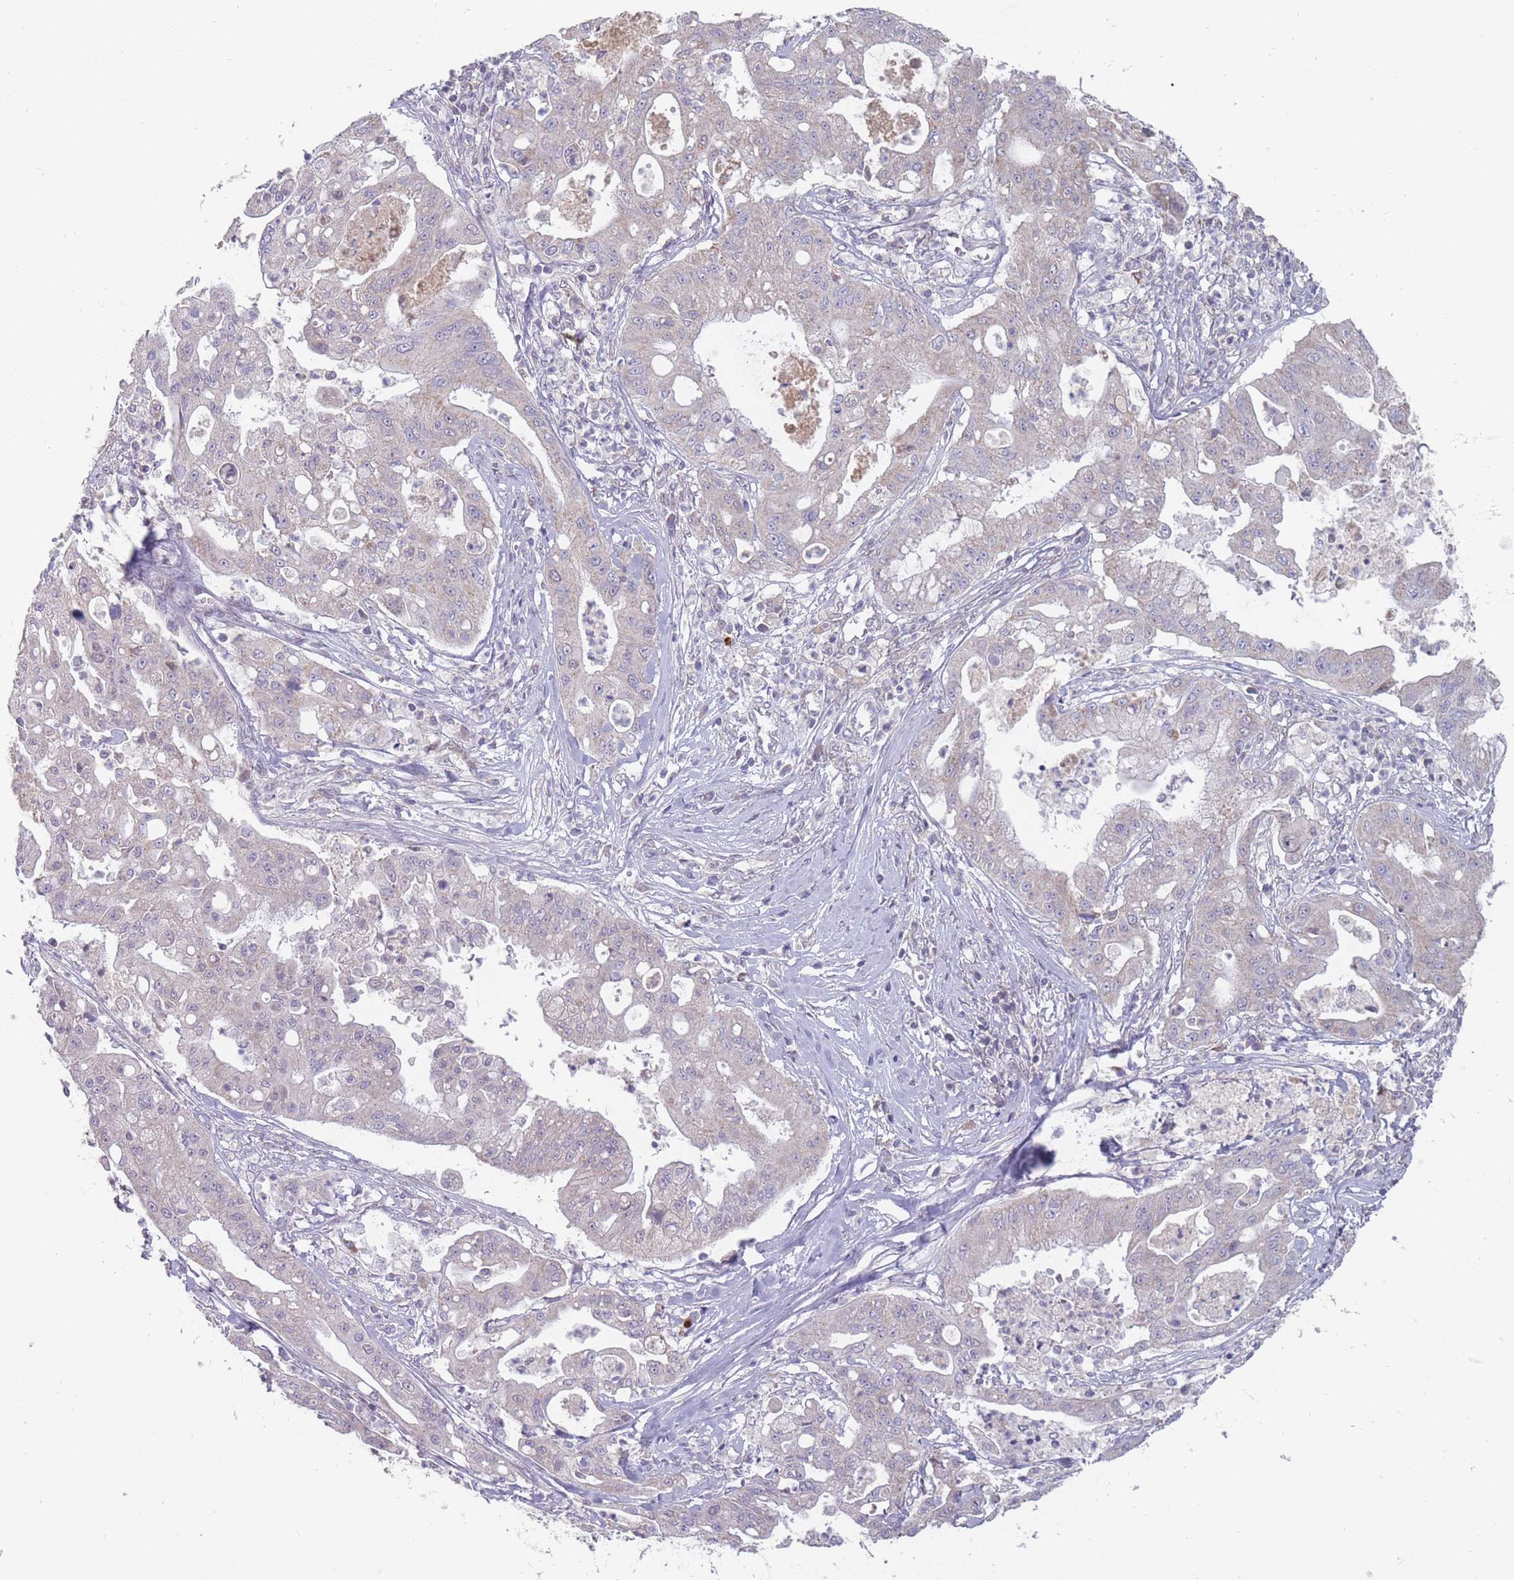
{"staining": {"intensity": "negative", "quantity": "none", "location": "none"}, "tissue": "ovarian cancer", "cell_type": "Tumor cells", "image_type": "cancer", "snomed": [{"axis": "morphology", "description": "Cystadenocarcinoma, mucinous, NOS"}, {"axis": "topography", "description": "Ovary"}], "caption": "This image is of mucinous cystadenocarcinoma (ovarian) stained with immunohistochemistry to label a protein in brown with the nuclei are counter-stained blue. There is no positivity in tumor cells.", "gene": "PEX7", "patient": {"sex": "female", "age": 70}}